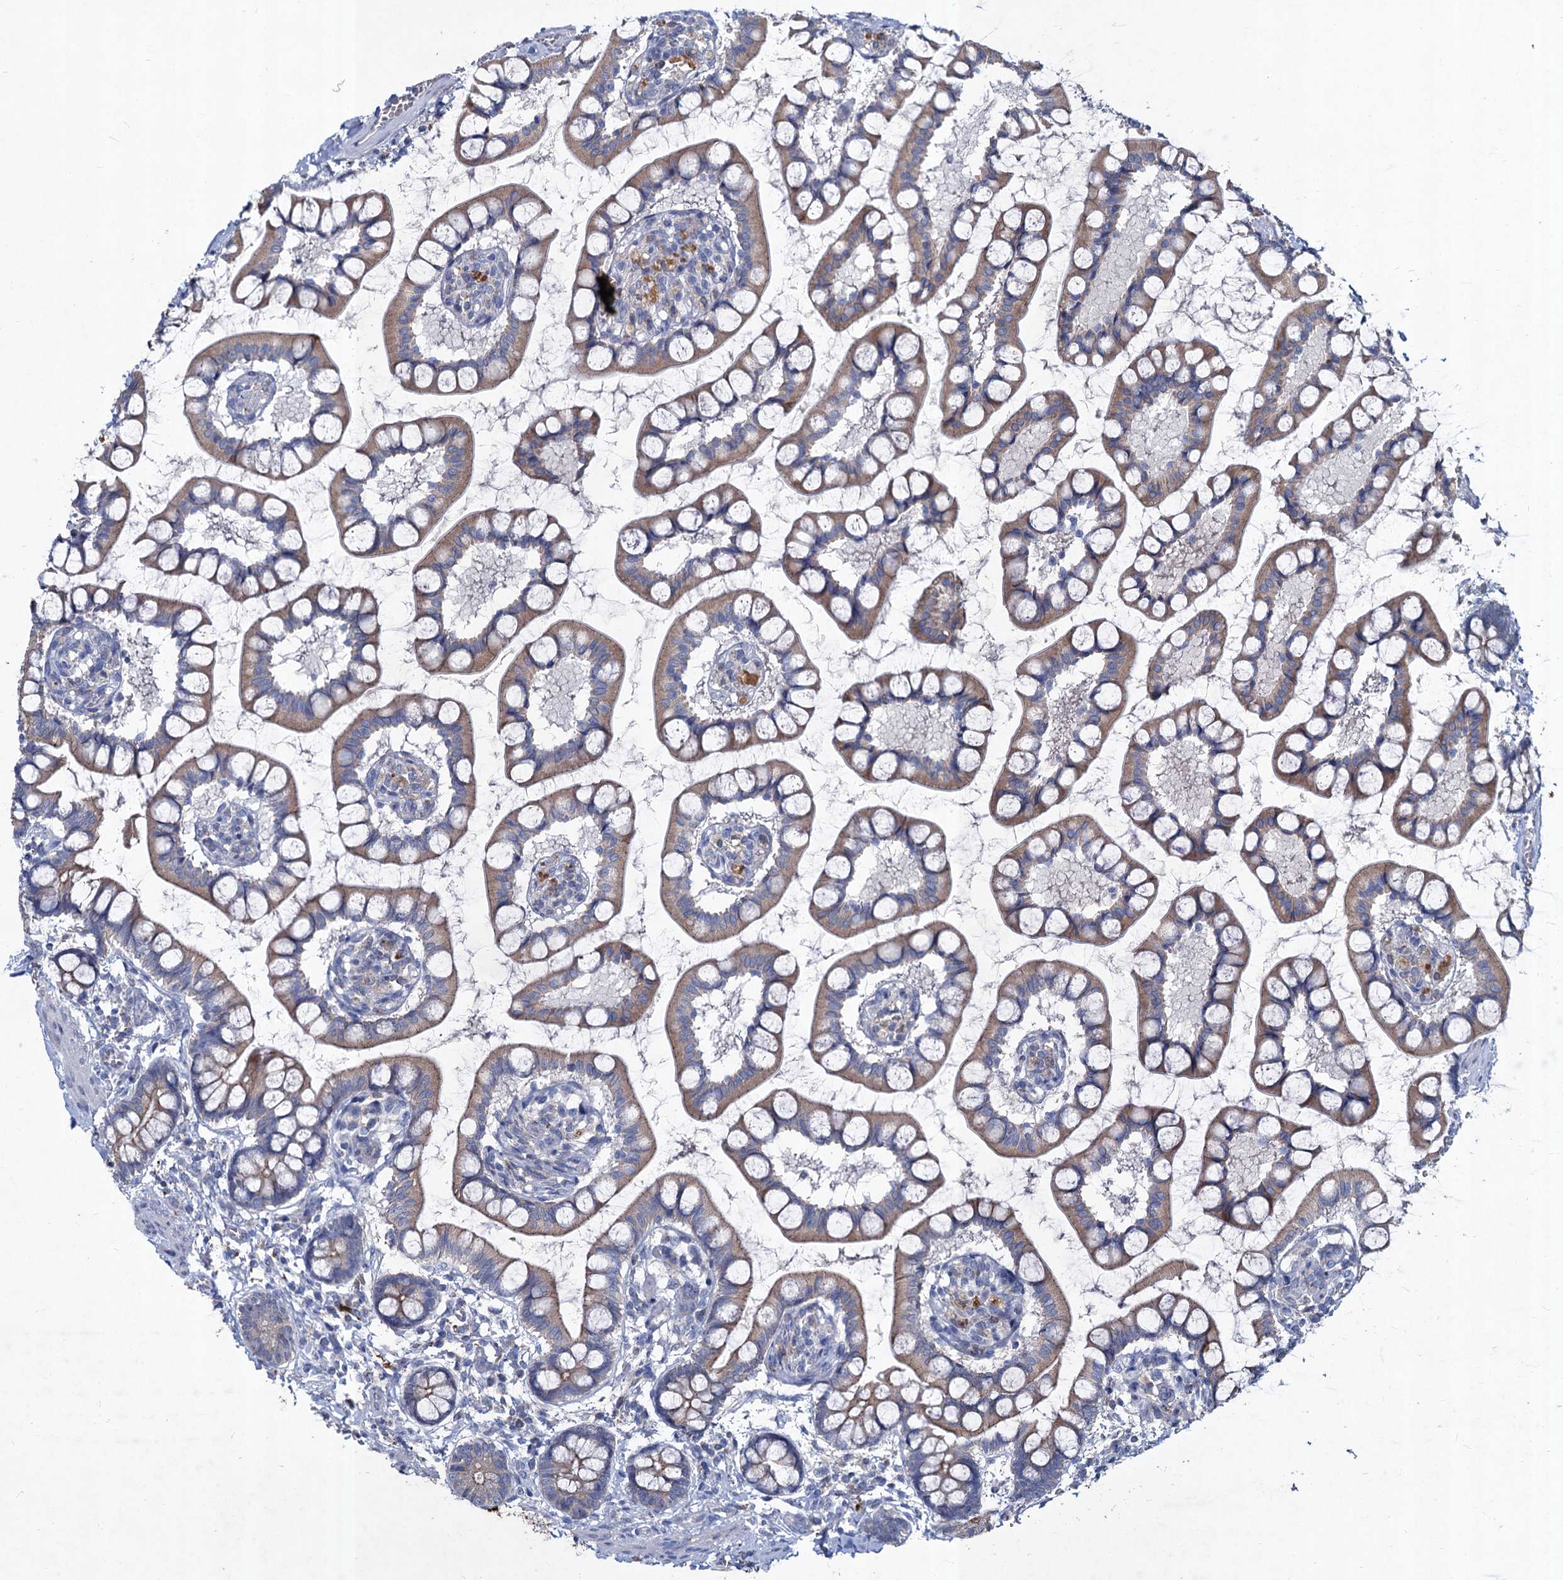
{"staining": {"intensity": "moderate", "quantity": ">75%", "location": "cytoplasmic/membranous"}, "tissue": "small intestine", "cell_type": "Glandular cells", "image_type": "normal", "snomed": [{"axis": "morphology", "description": "Normal tissue, NOS"}, {"axis": "topography", "description": "Small intestine"}], "caption": "Glandular cells show moderate cytoplasmic/membranous expression in approximately >75% of cells in unremarkable small intestine. (DAB (3,3'-diaminobenzidine) IHC, brown staining for protein, blue staining for nuclei).", "gene": "TMX2", "patient": {"sex": "male", "age": 52}}